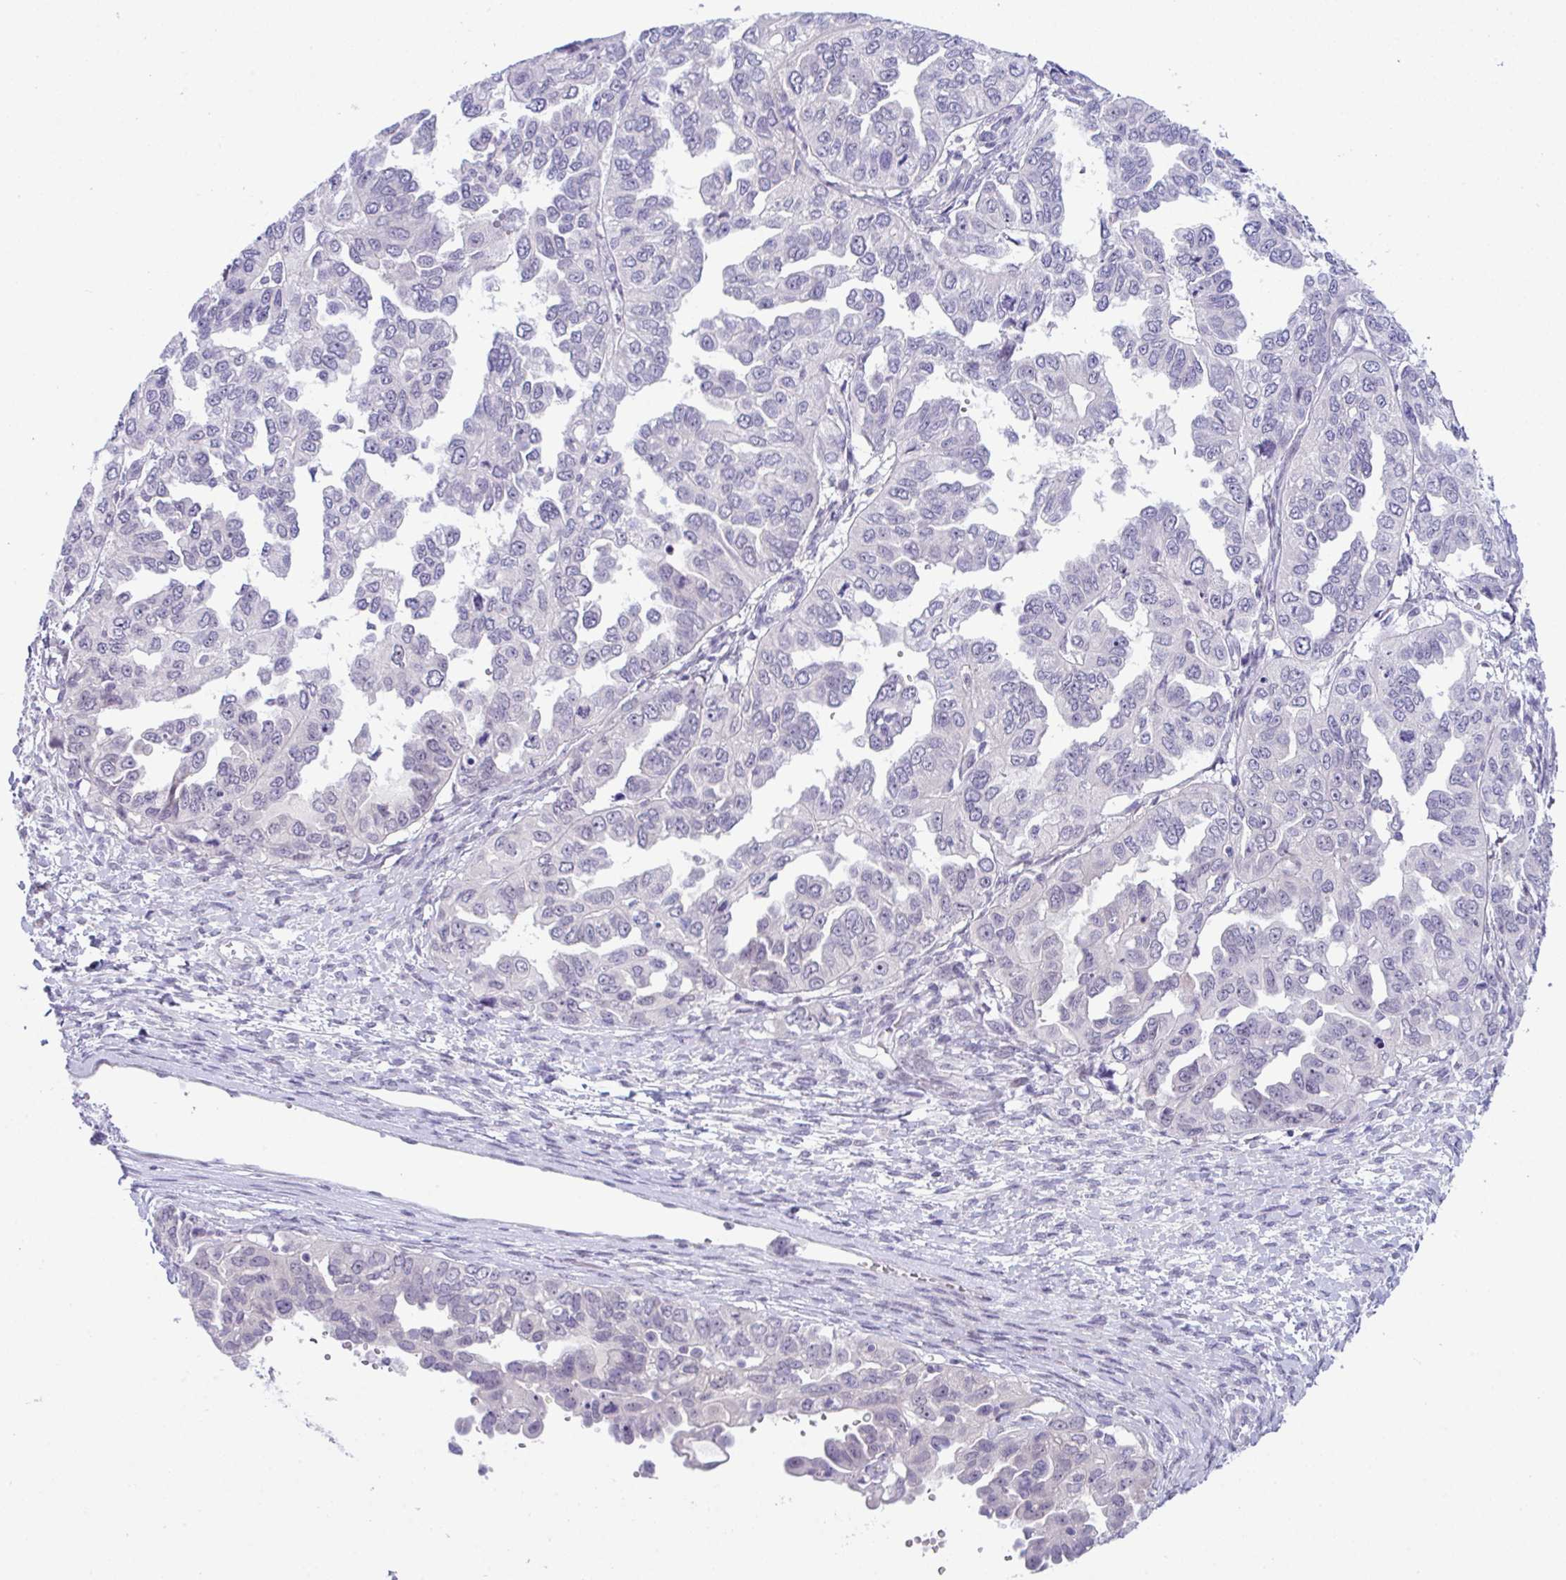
{"staining": {"intensity": "negative", "quantity": "none", "location": "none"}, "tissue": "ovarian cancer", "cell_type": "Tumor cells", "image_type": "cancer", "snomed": [{"axis": "morphology", "description": "Cystadenocarcinoma, serous, NOS"}, {"axis": "topography", "description": "Ovary"}], "caption": "There is no significant positivity in tumor cells of serous cystadenocarcinoma (ovarian).", "gene": "USP35", "patient": {"sex": "female", "age": 53}}